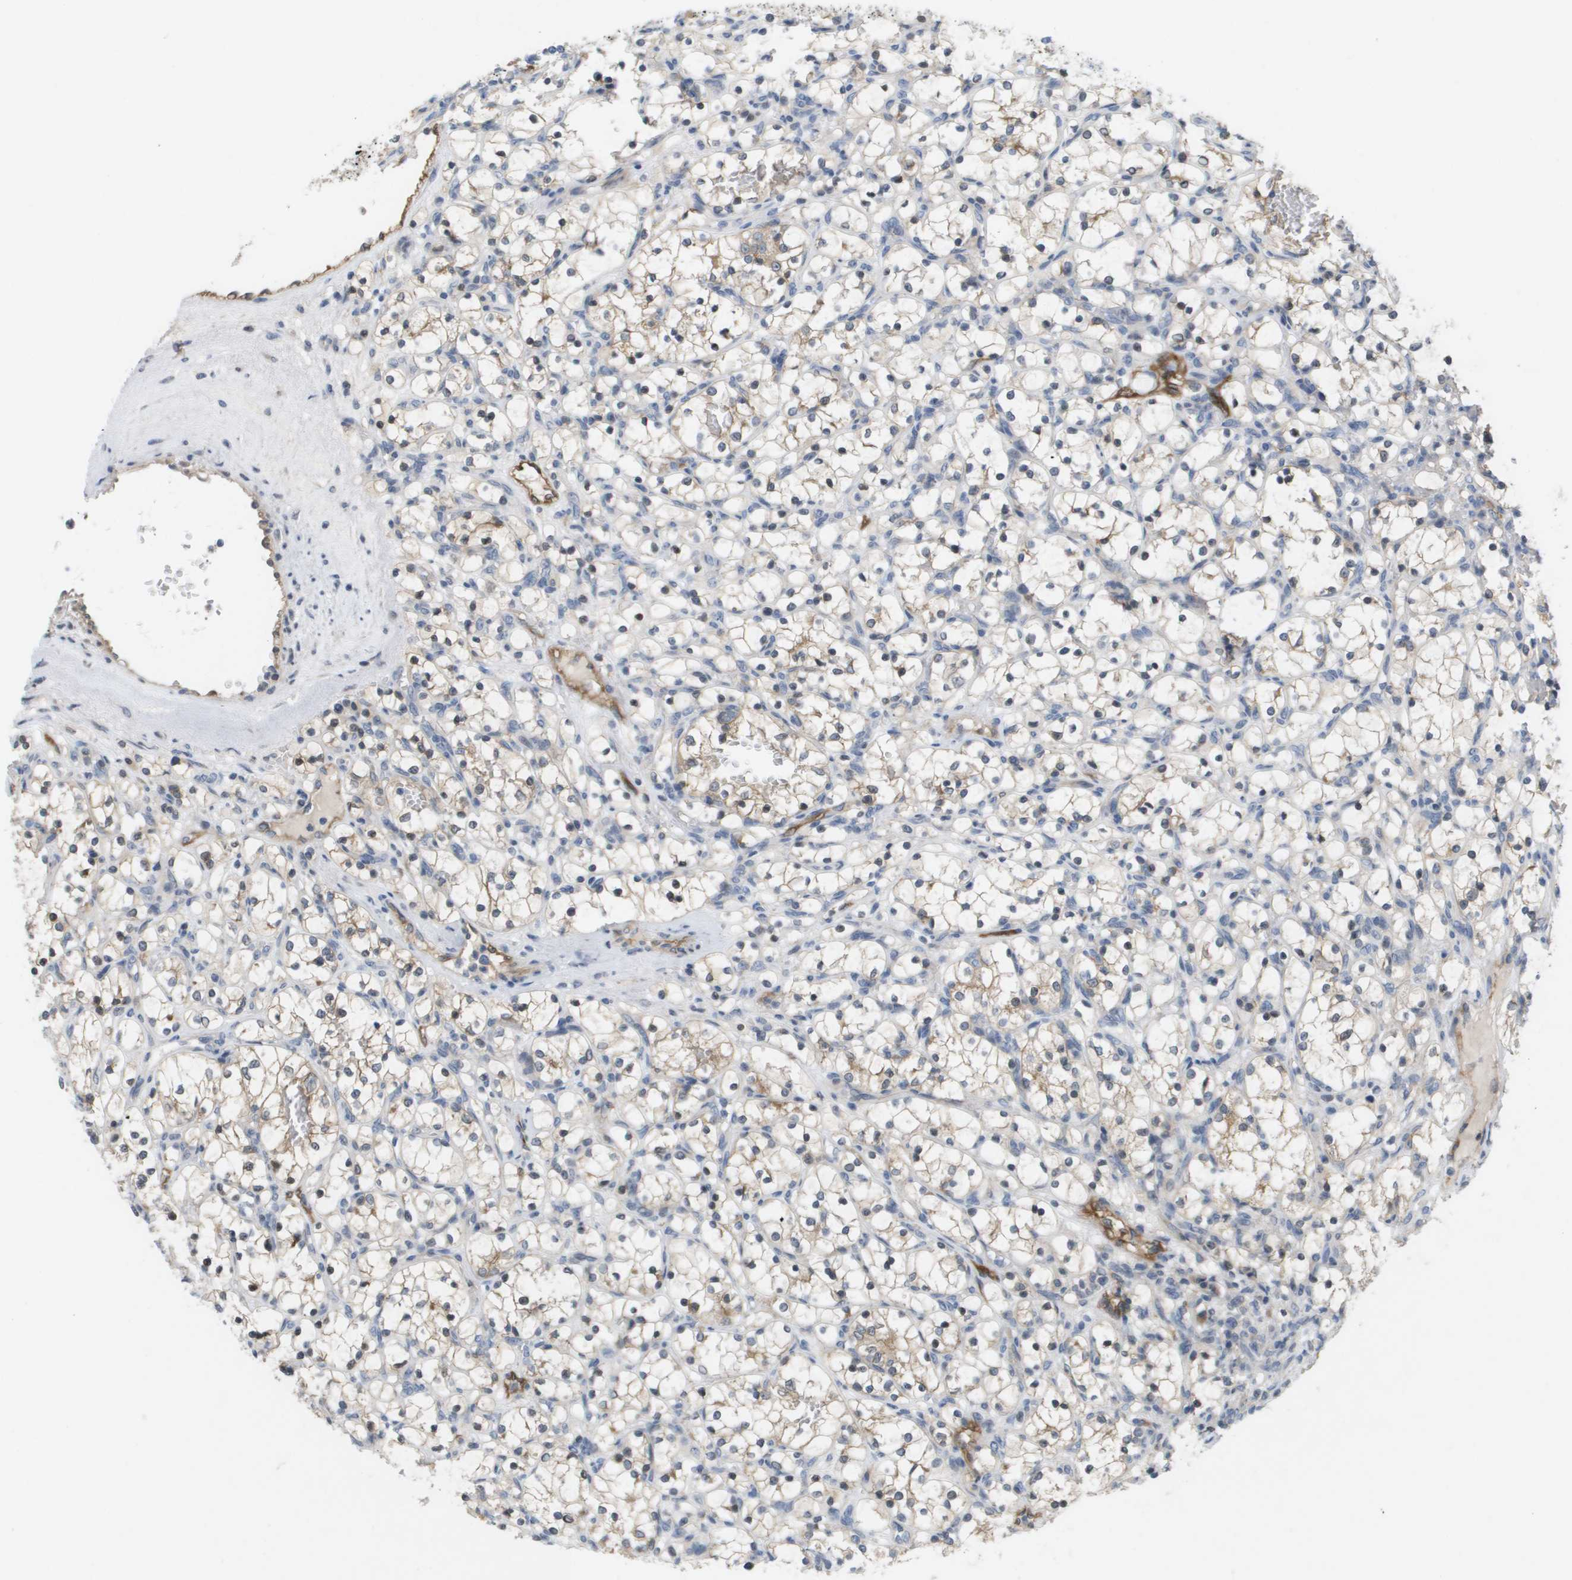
{"staining": {"intensity": "weak", "quantity": "25%-75%", "location": "cytoplasmic/membranous"}, "tissue": "renal cancer", "cell_type": "Tumor cells", "image_type": "cancer", "snomed": [{"axis": "morphology", "description": "Adenocarcinoma, NOS"}, {"axis": "topography", "description": "Kidney"}], "caption": "Immunohistochemistry (IHC) micrograph of adenocarcinoma (renal) stained for a protein (brown), which displays low levels of weak cytoplasmic/membranous expression in about 25%-75% of tumor cells.", "gene": "MARCHF8", "patient": {"sex": "female", "age": 69}}